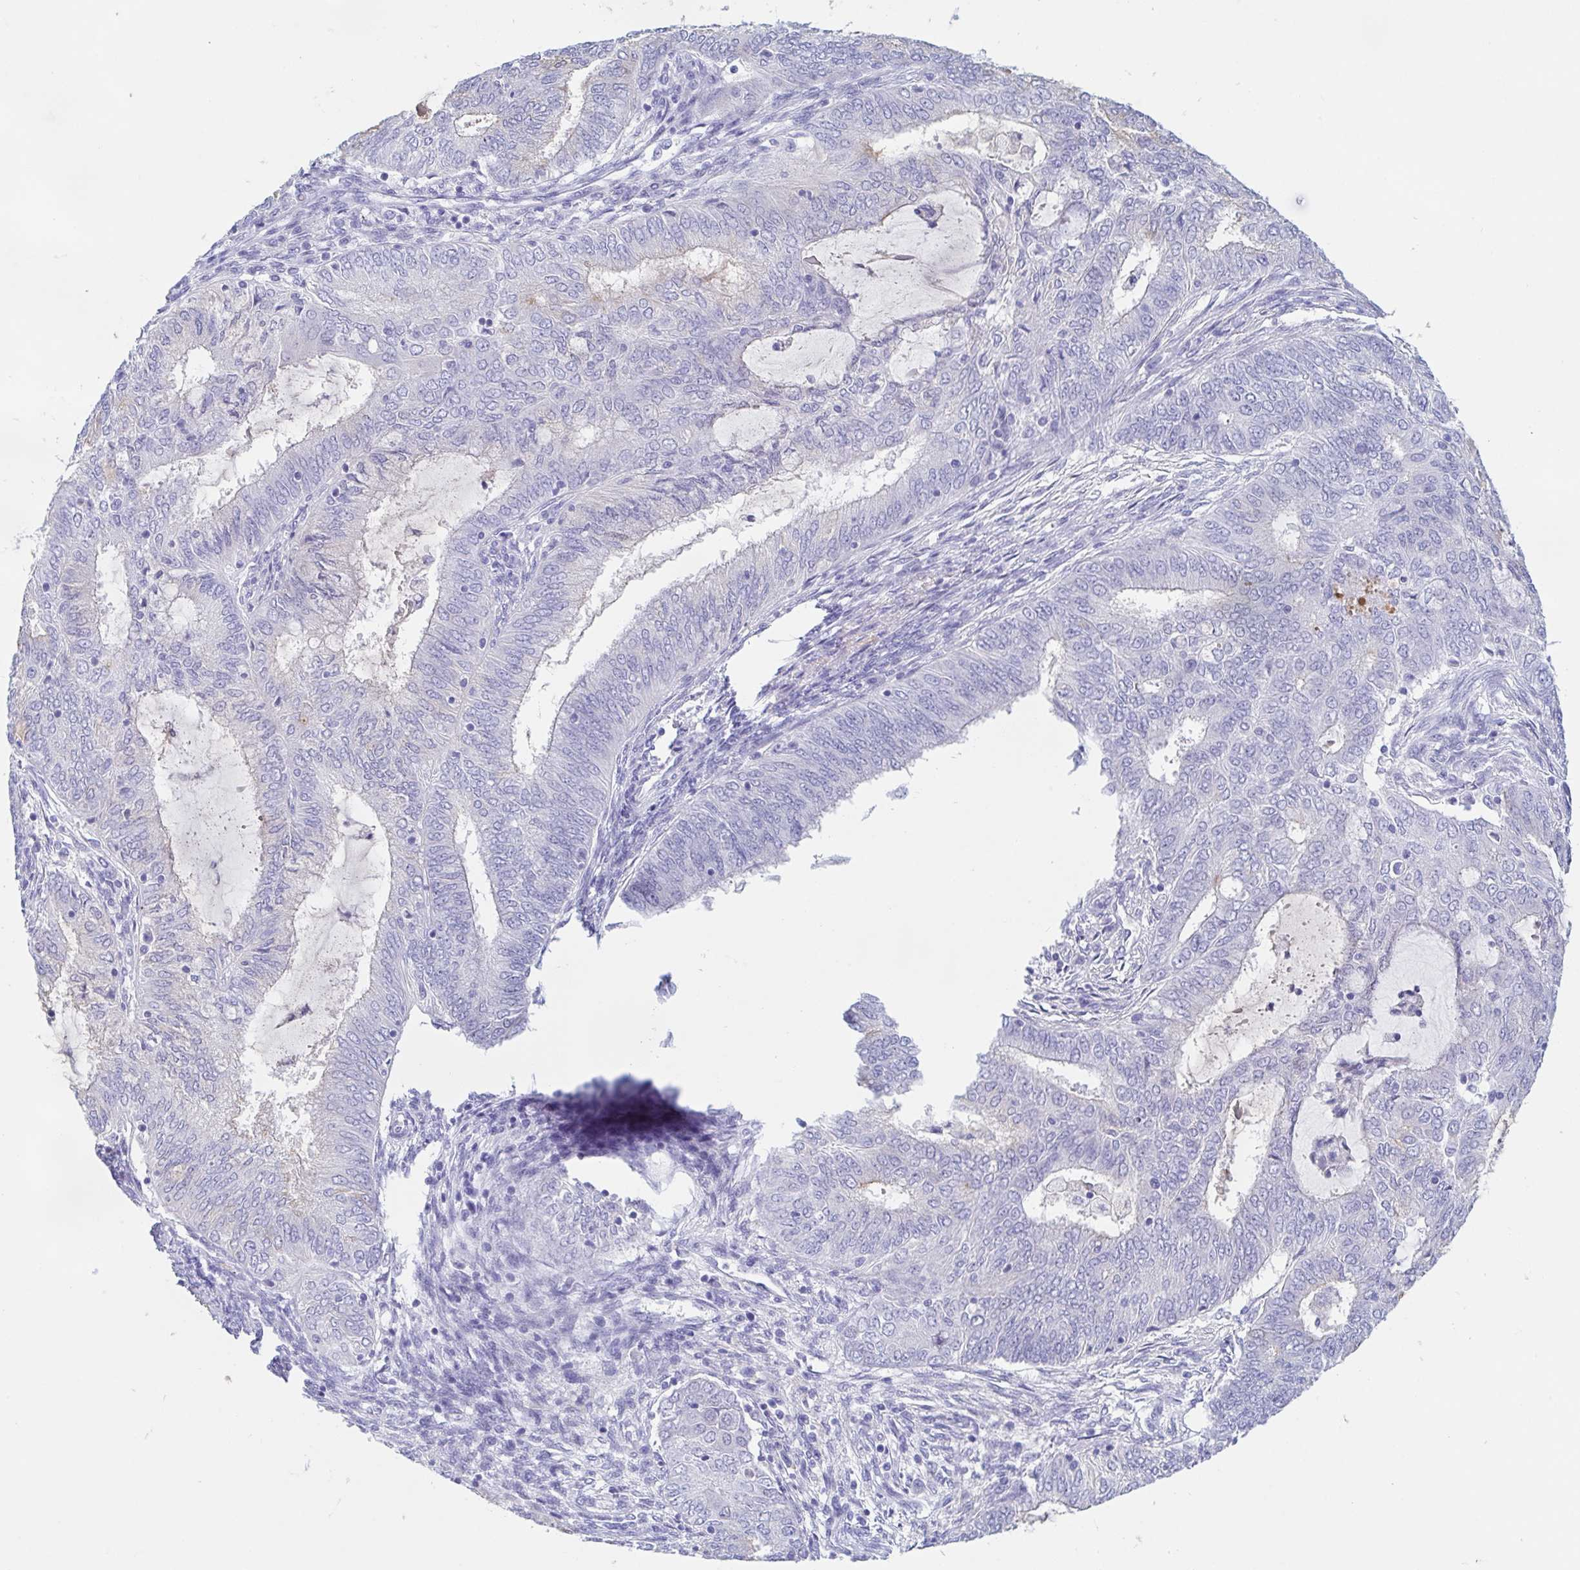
{"staining": {"intensity": "negative", "quantity": "none", "location": "none"}, "tissue": "endometrial cancer", "cell_type": "Tumor cells", "image_type": "cancer", "snomed": [{"axis": "morphology", "description": "Adenocarcinoma, NOS"}, {"axis": "topography", "description": "Endometrium"}], "caption": "Tumor cells are negative for brown protein staining in endometrial cancer (adenocarcinoma).", "gene": "TREH", "patient": {"sex": "female", "age": 62}}